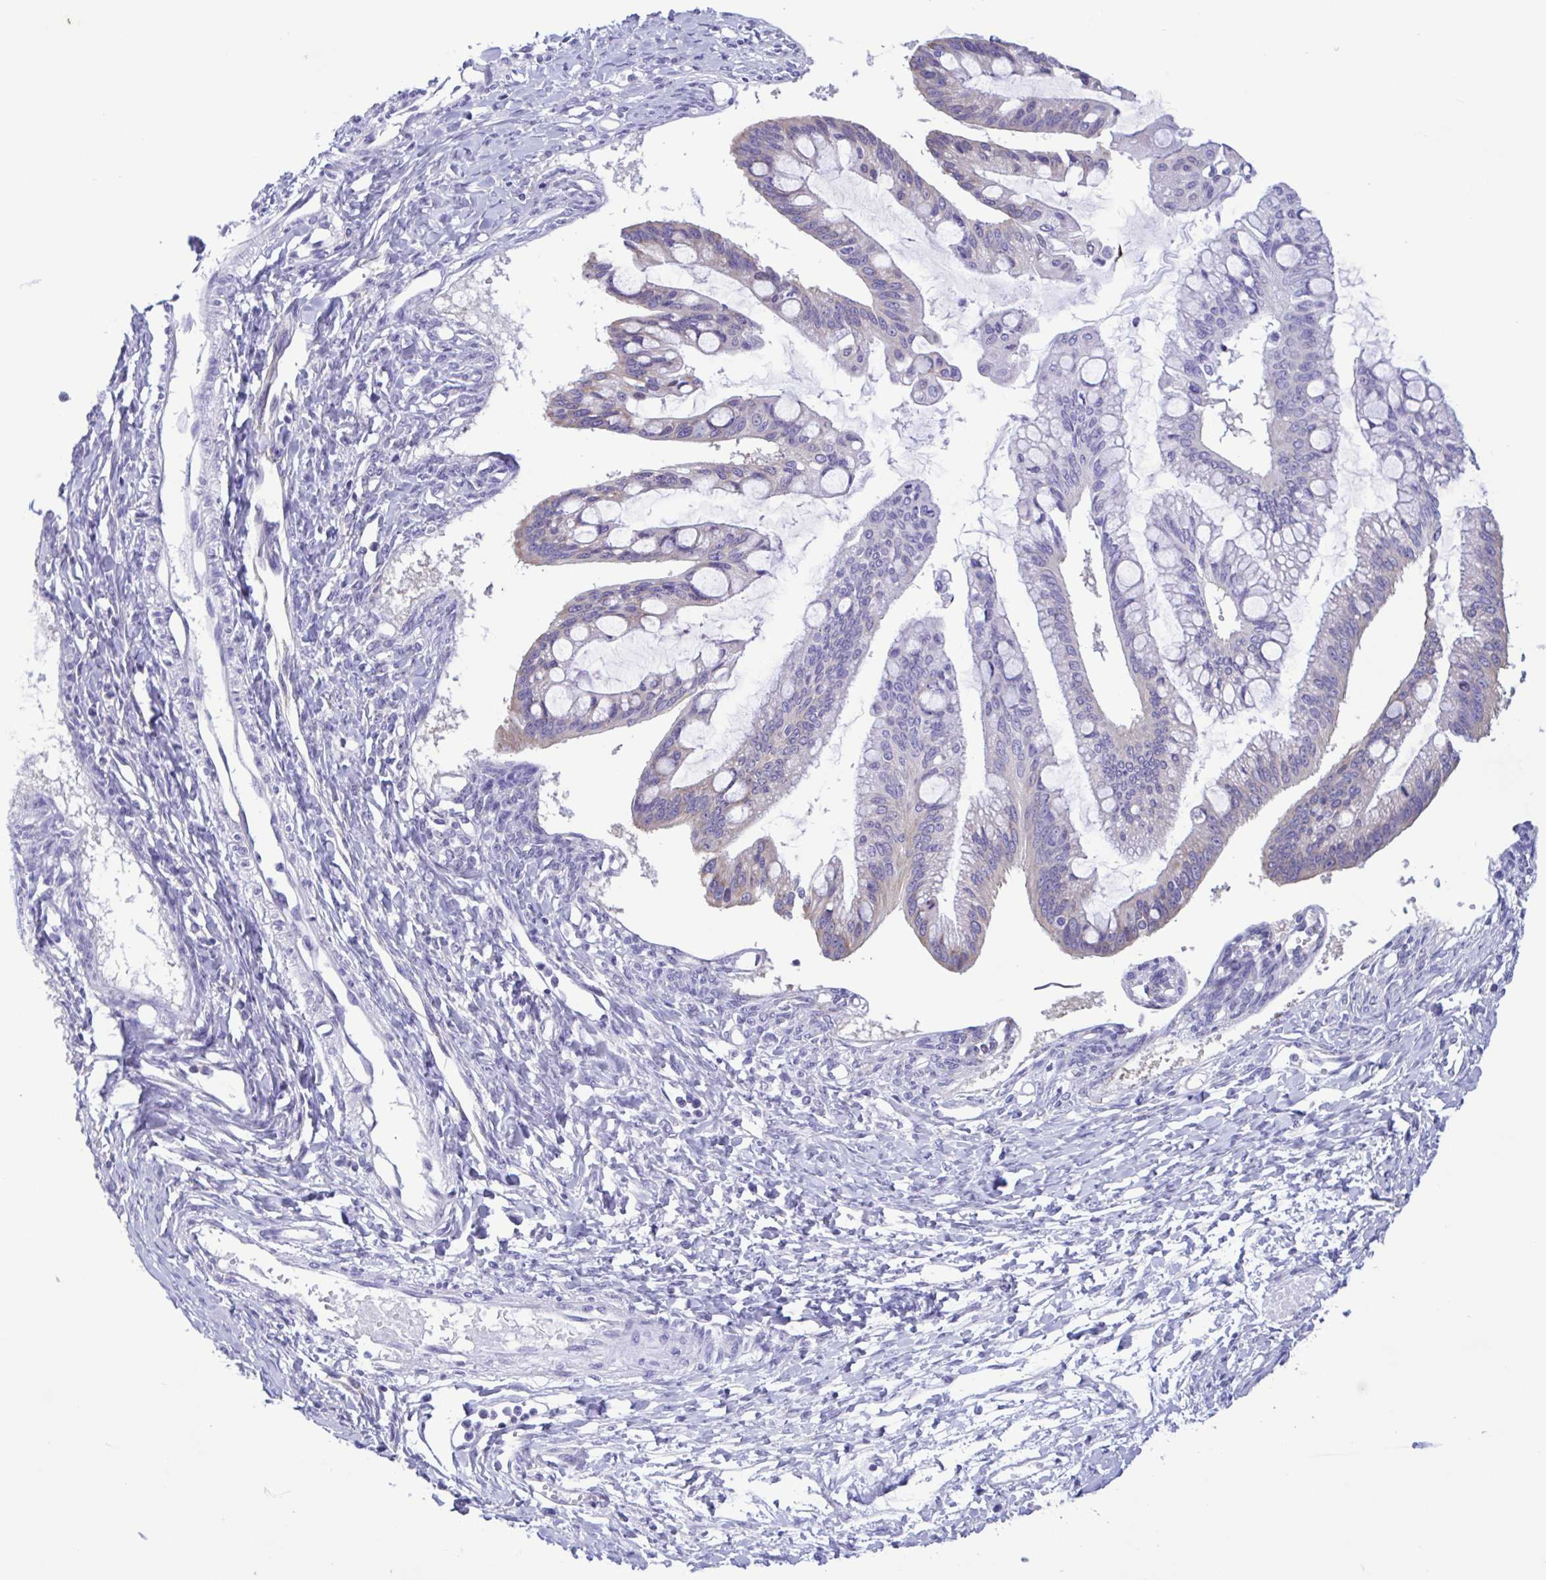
{"staining": {"intensity": "negative", "quantity": "none", "location": "none"}, "tissue": "ovarian cancer", "cell_type": "Tumor cells", "image_type": "cancer", "snomed": [{"axis": "morphology", "description": "Cystadenocarcinoma, mucinous, NOS"}, {"axis": "topography", "description": "Ovary"}], "caption": "Ovarian mucinous cystadenocarcinoma was stained to show a protein in brown. There is no significant staining in tumor cells. (IHC, brightfield microscopy, high magnification).", "gene": "TNNI3", "patient": {"sex": "female", "age": 73}}